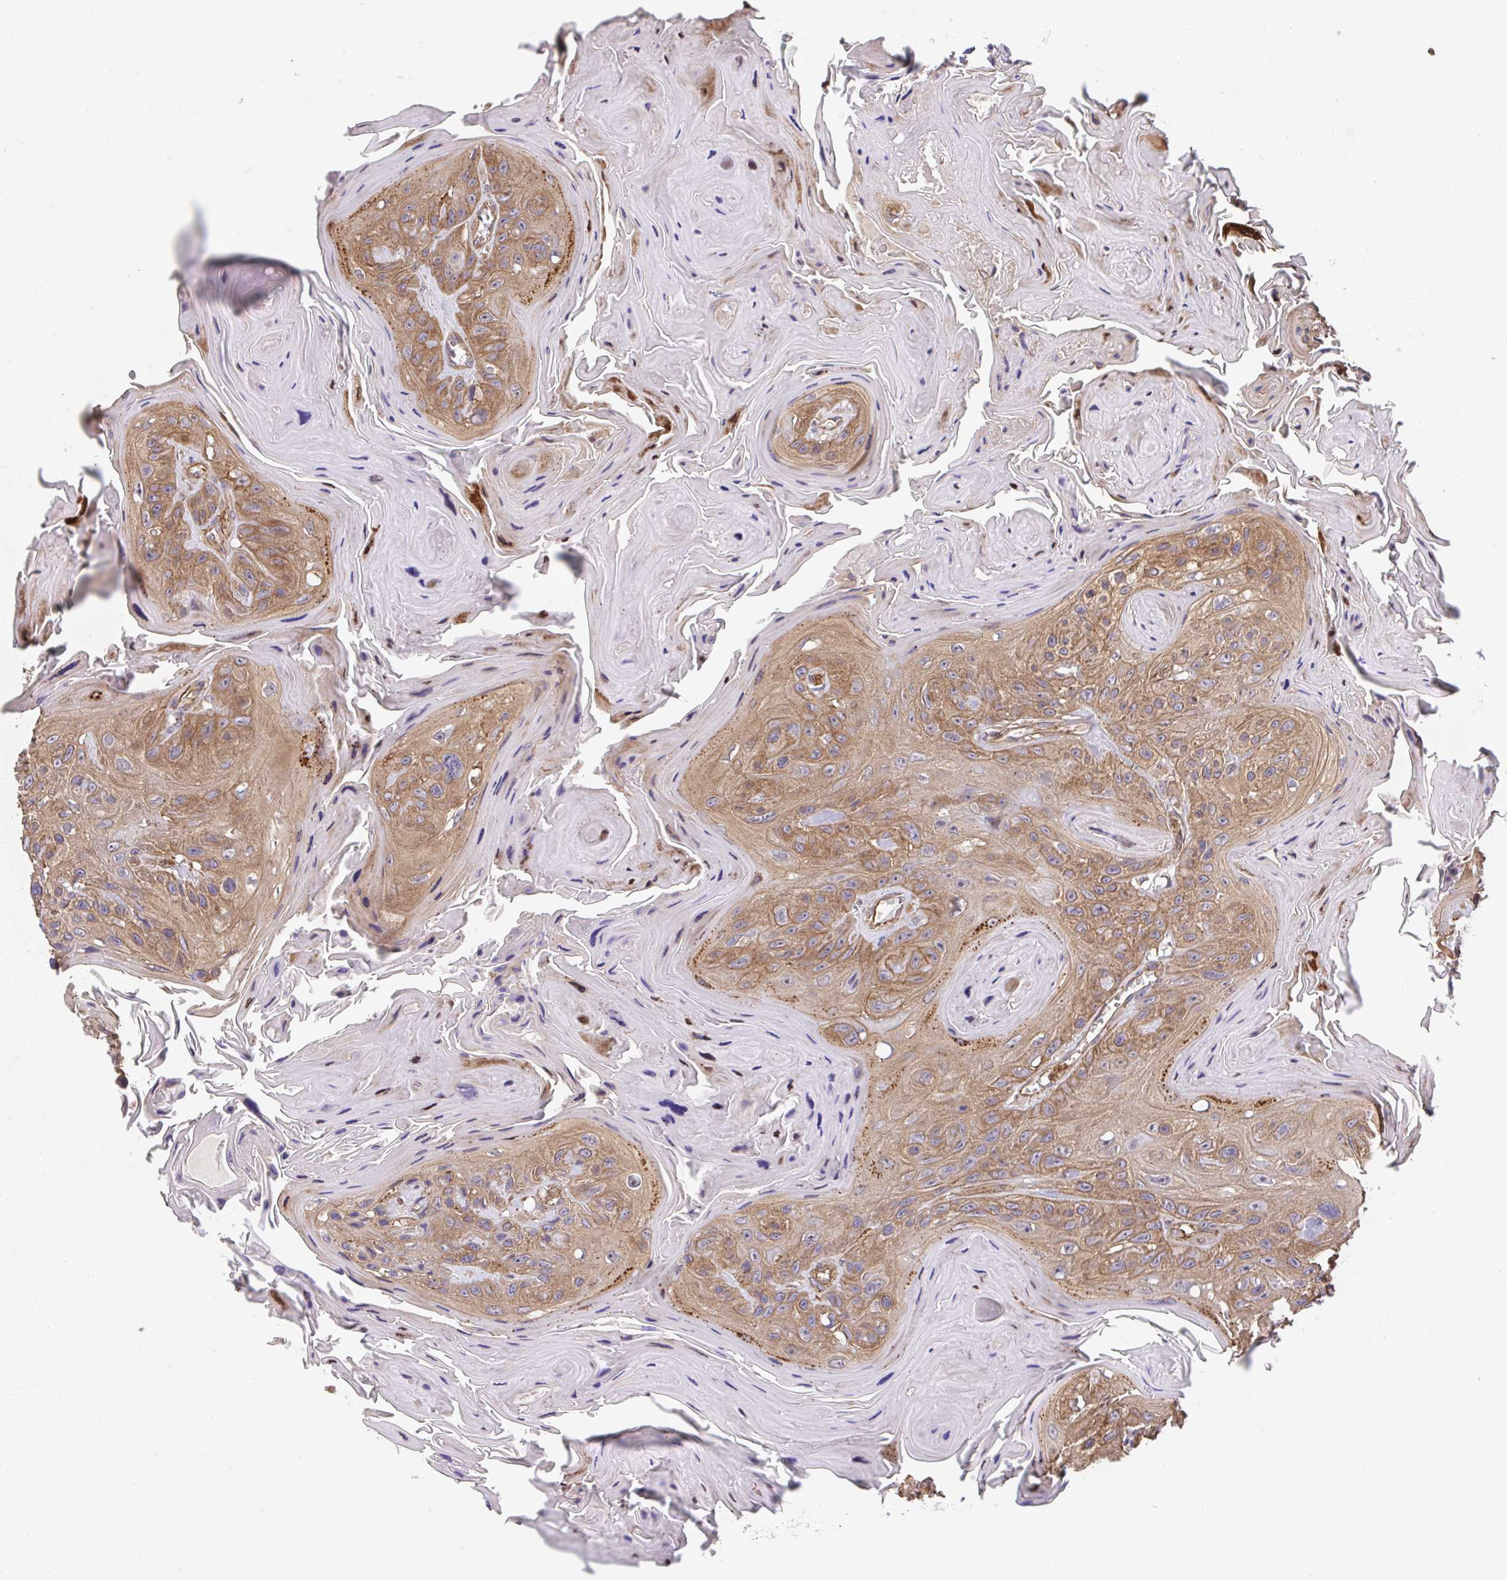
{"staining": {"intensity": "moderate", "quantity": ">75%", "location": "cytoplasmic/membranous"}, "tissue": "head and neck cancer", "cell_type": "Tumor cells", "image_type": "cancer", "snomed": [{"axis": "morphology", "description": "Squamous cell carcinoma, NOS"}, {"axis": "topography", "description": "Head-Neck"}], "caption": "Head and neck squamous cell carcinoma stained with DAB (3,3'-diaminobenzidine) IHC reveals medium levels of moderate cytoplasmic/membranous expression in approximately >75% of tumor cells.", "gene": "ZNF696", "patient": {"sex": "female", "age": 59}}